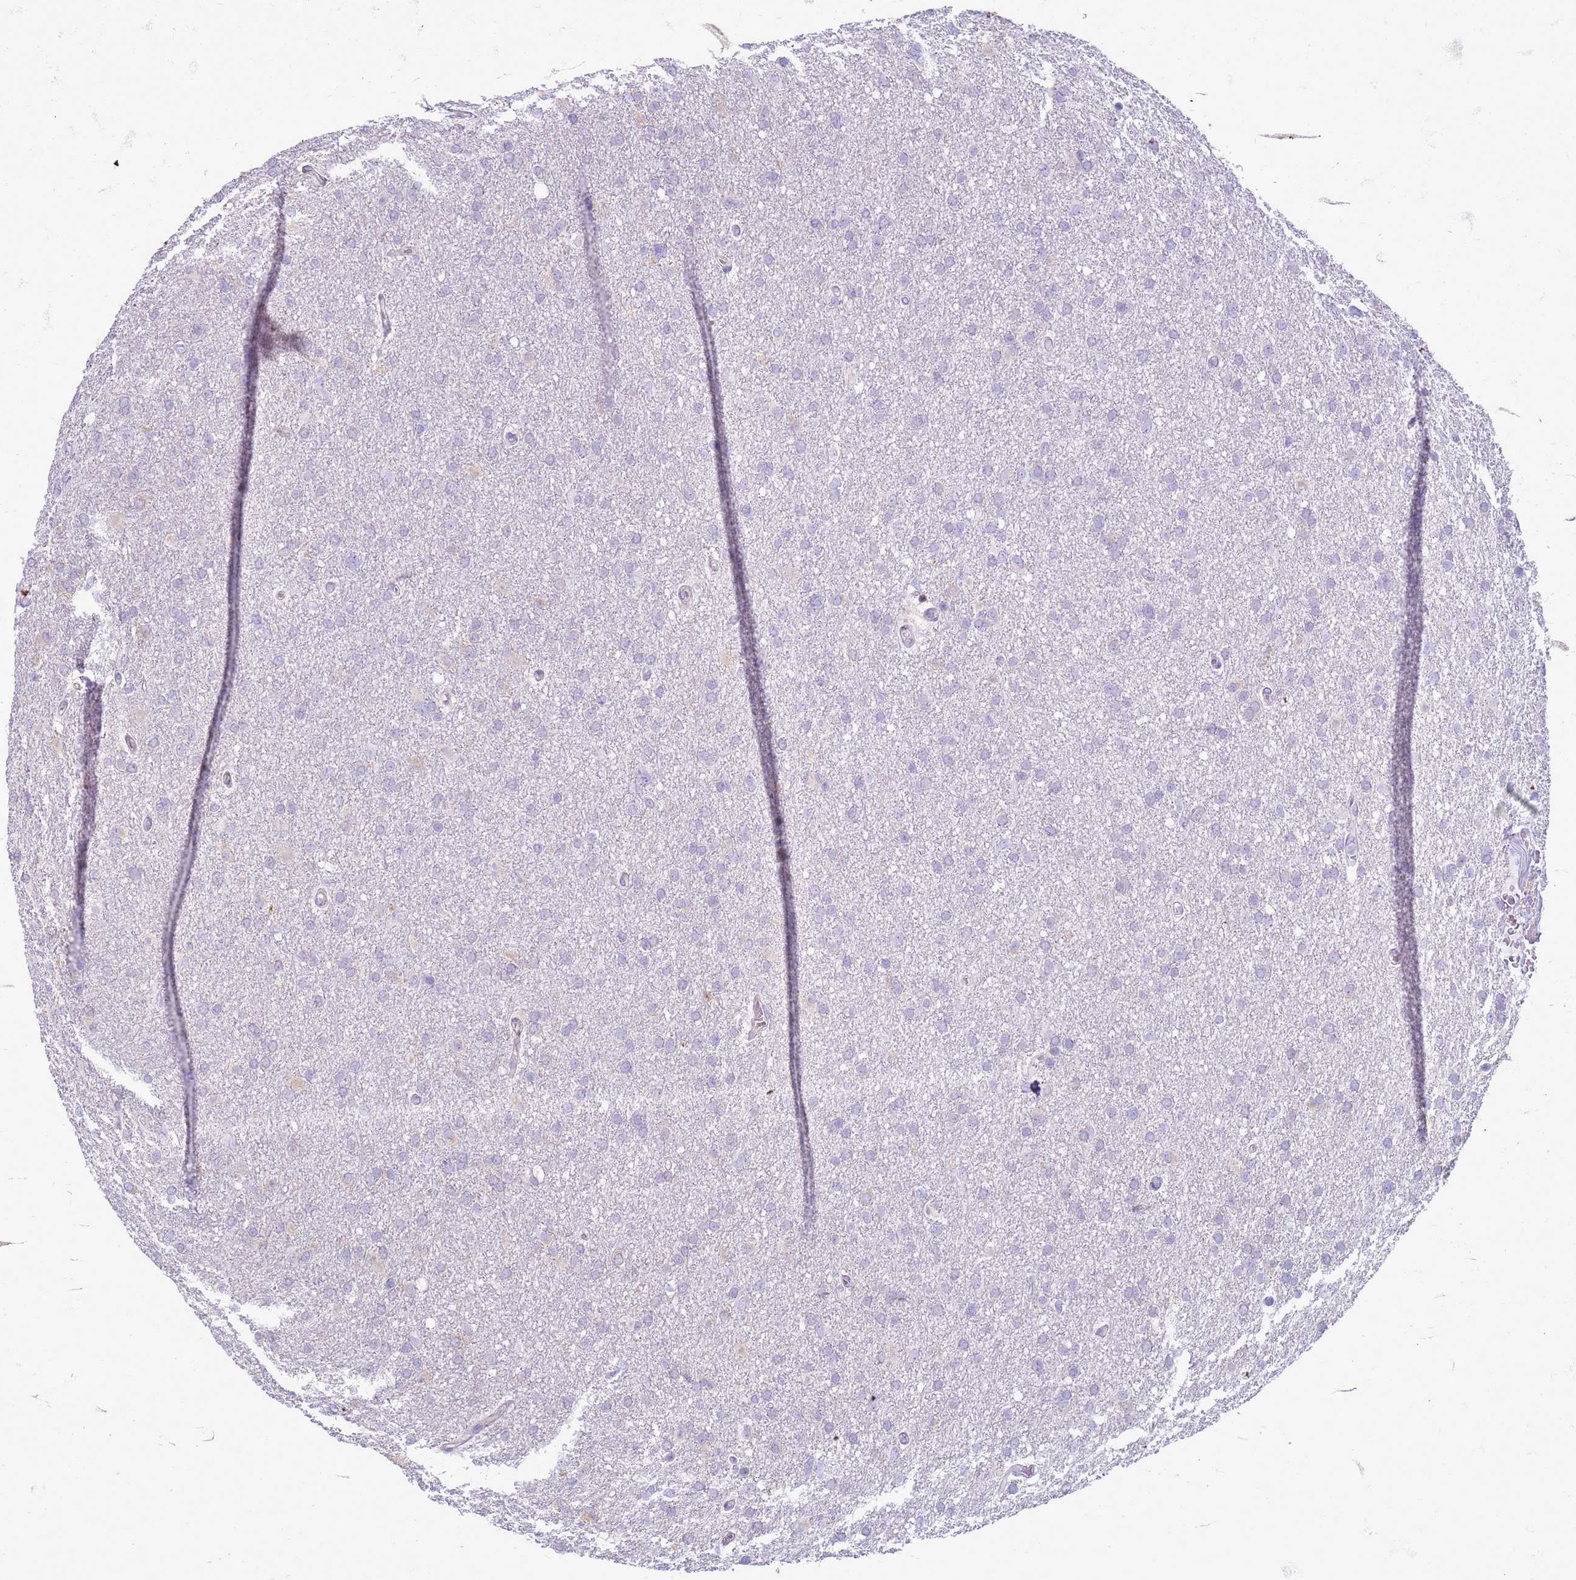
{"staining": {"intensity": "negative", "quantity": "none", "location": "none"}, "tissue": "glioma", "cell_type": "Tumor cells", "image_type": "cancer", "snomed": [{"axis": "morphology", "description": "Glioma, malignant, High grade"}, {"axis": "topography", "description": "Cerebral cortex"}], "caption": "Immunohistochemistry (IHC) photomicrograph of glioma stained for a protein (brown), which exhibits no staining in tumor cells.", "gene": "PDK3", "patient": {"sex": "female", "age": 36}}